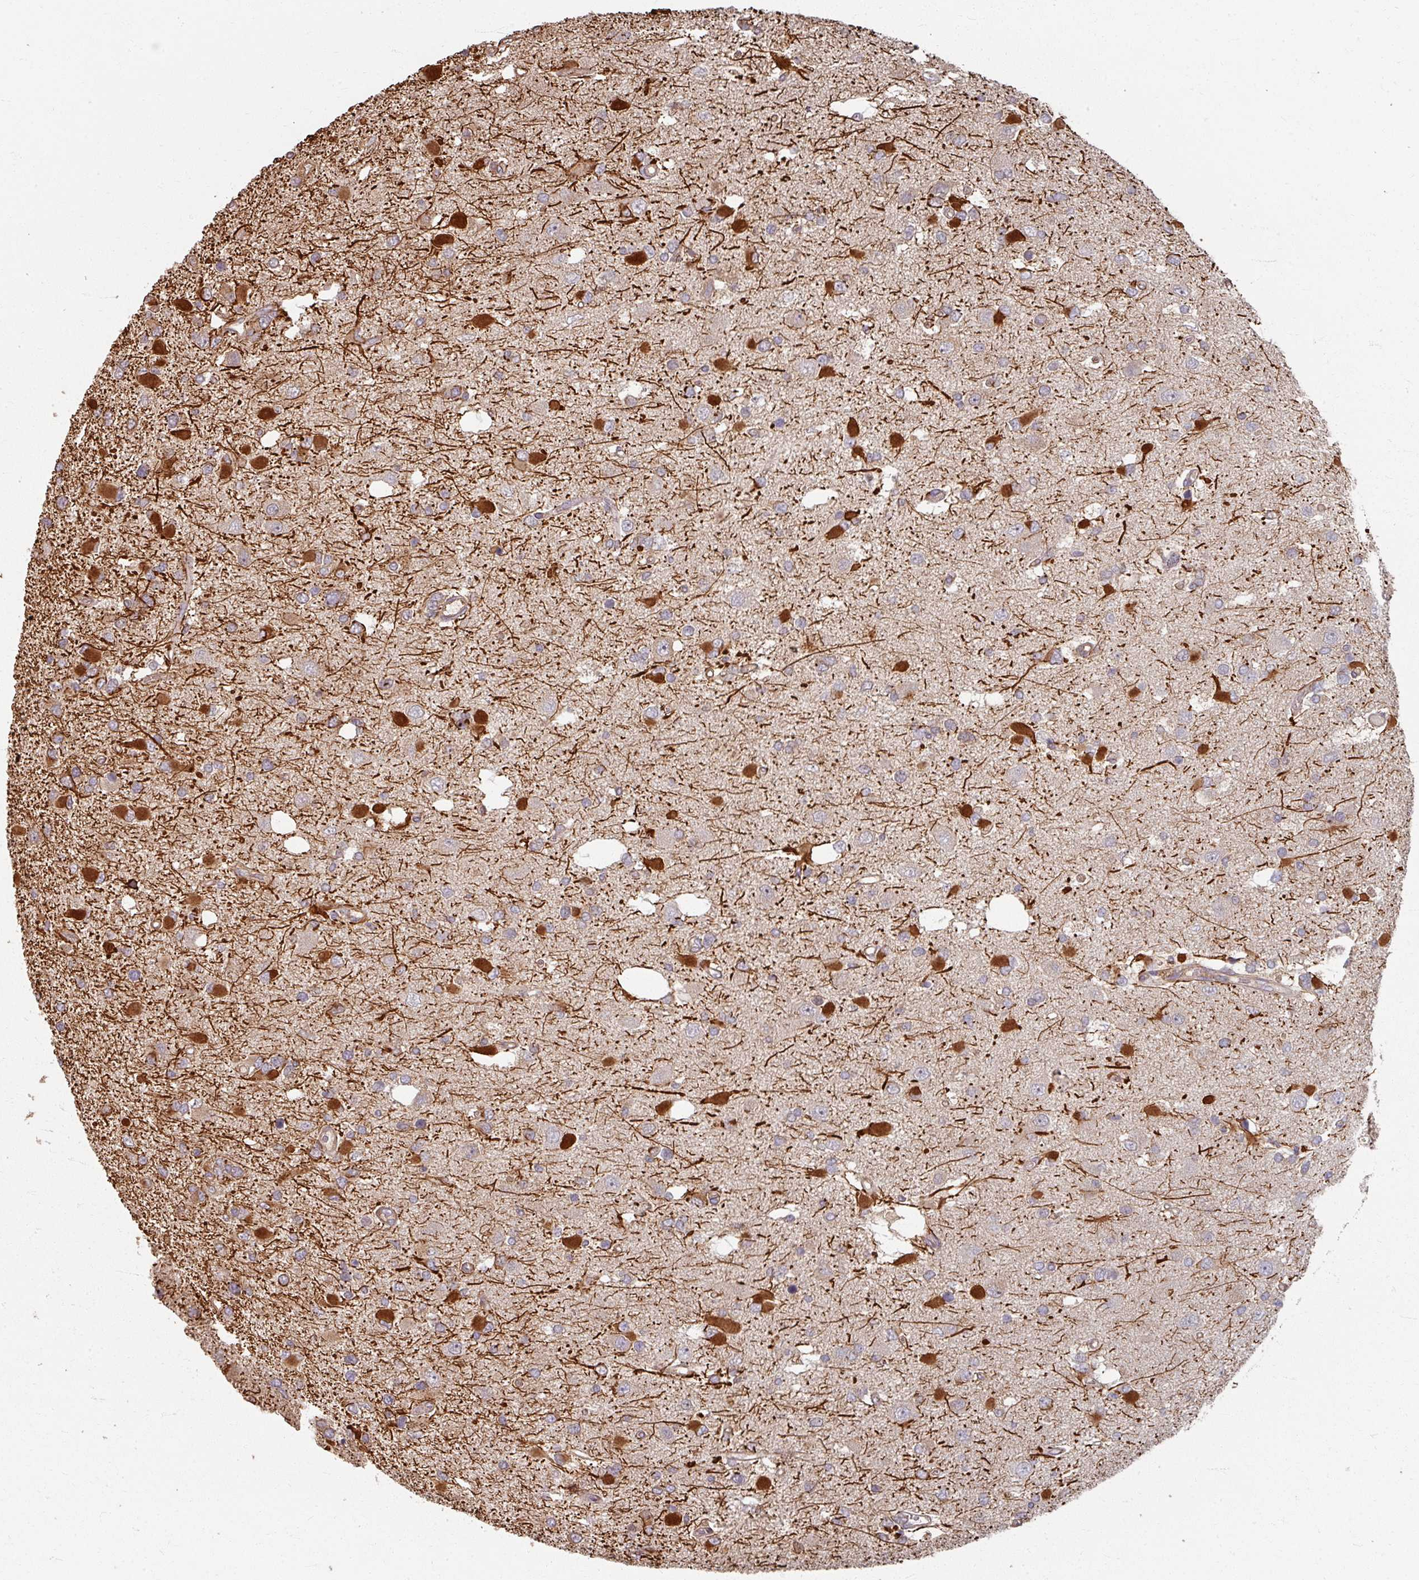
{"staining": {"intensity": "moderate", "quantity": "<25%", "location": "cytoplasmic/membranous"}, "tissue": "glioma", "cell_type": "Tumor cells", "image_type": "cancer", "snomed": [{"axis": "morphology", "description": "Glioma, malignant, High grade"}, {"axis": "topography", "description": "Brain"}], "caption": "IHC histopathology image of neoplastic tissue: human glioma stained using IHC shows low levels of moderate protein expression localized specifically in the cytoplasmic/membranous of tumor cells, appearing as a cytoplasmic/membranous brown color.", "gene": "CCDC68", "patient": {"sex": "male", "age": 53}}